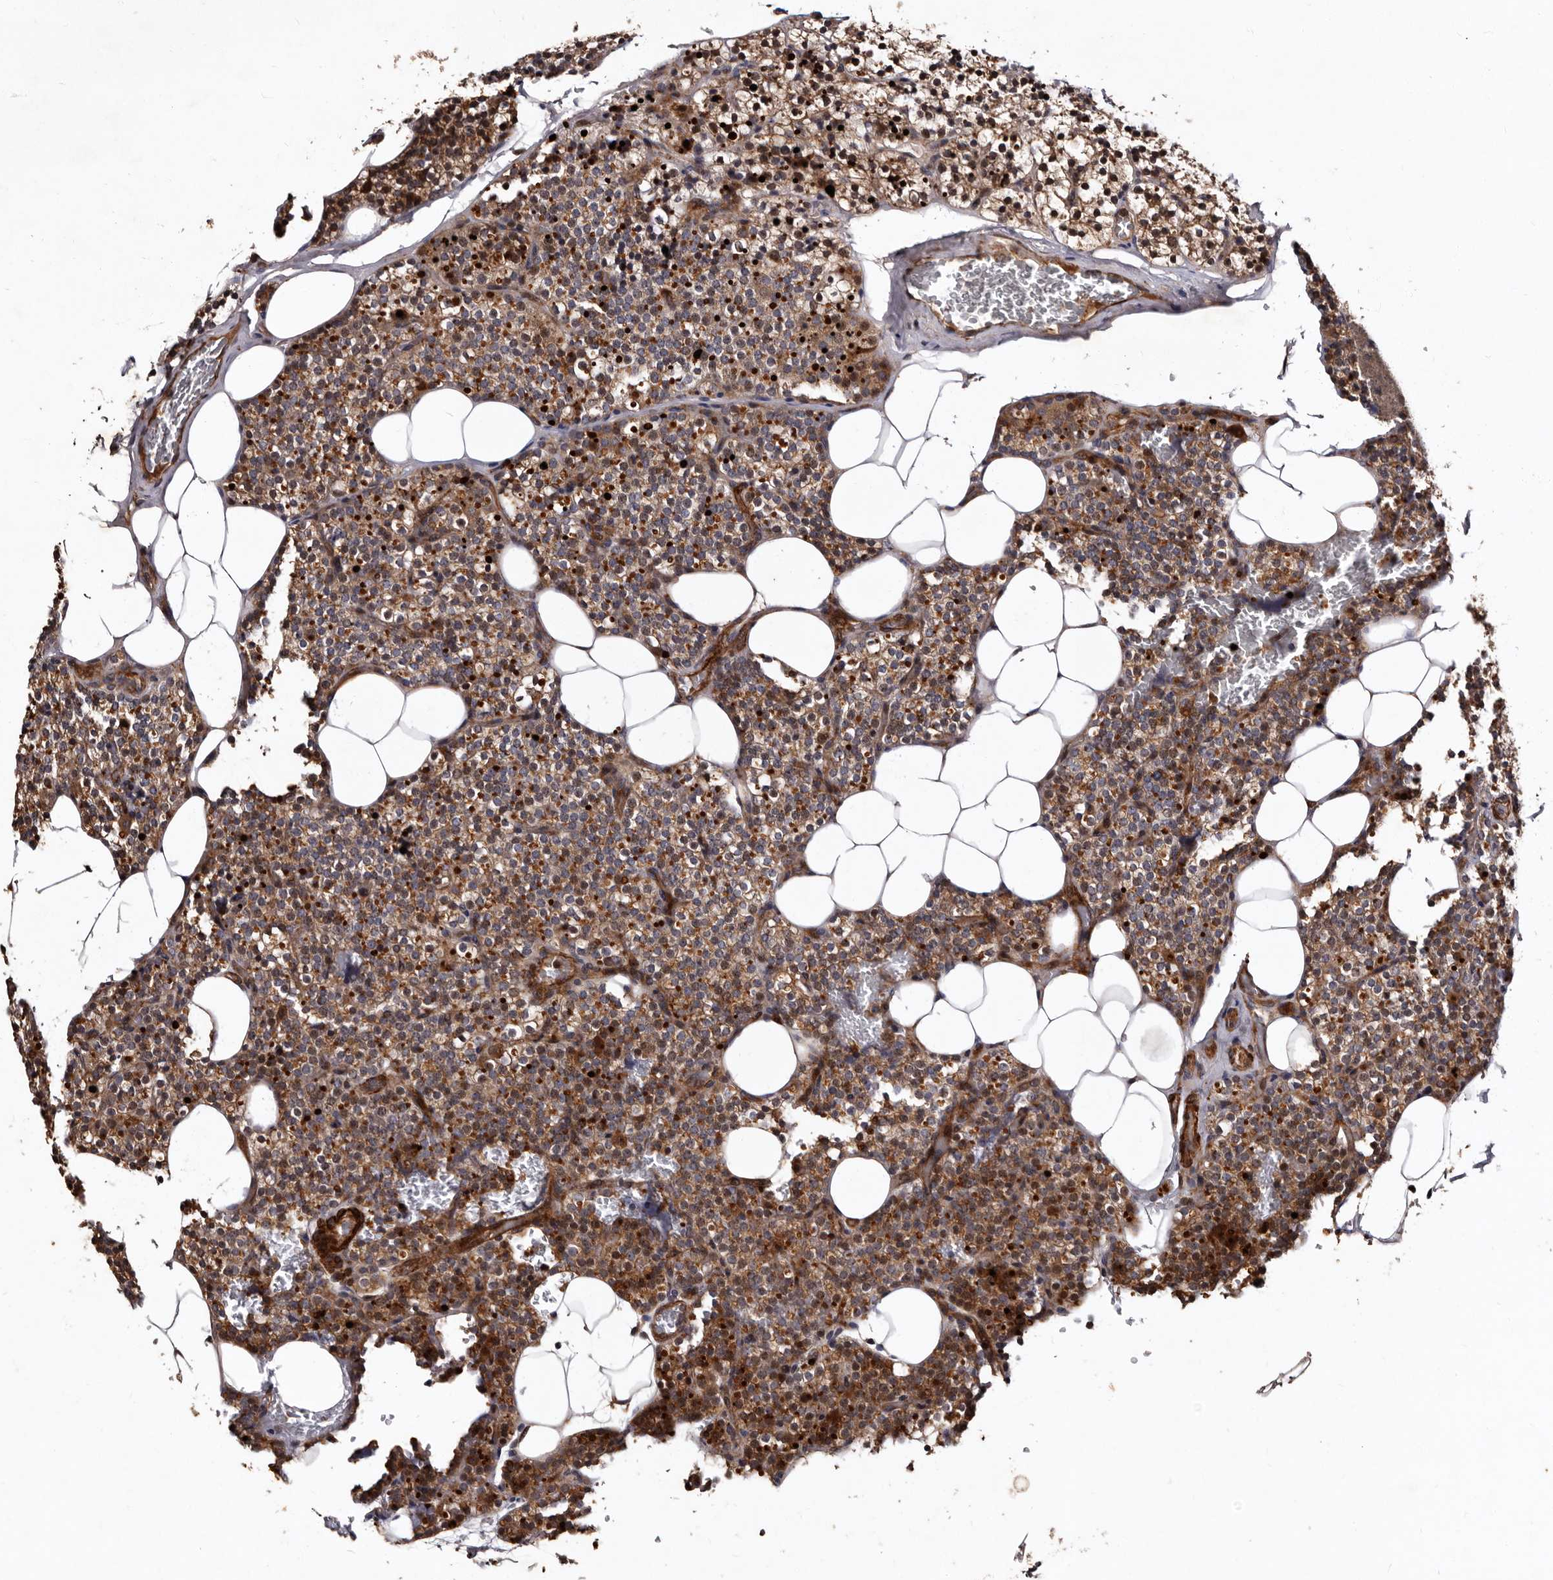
{"staining": {"intensity": "moderate", "quantity": "25%-75%", "location": "cytoplasmic/membranous"}, "tissue": "parathyroid gland", "cell_type": "Glandular cells", "image_type": "normal", "snomed": [{"axis": "morphology", "description": "Normal tissue, NOS"}, {"axis": "morphology", "description": "Inflammation chronic"}, {"axis": "morphology", "description": "Goiter, colloid"}, {"axis": "topography", "description": "Thyroid gland"}, {"axis": "topography", "description": "Parathyroid gland"}], "caption": "DAB immunohistochemical staining of unremarkable human parathyroid gland displays moderate cytoplasmic/membranous protein expression in approximately 25%-75% of glandular cells. (IHC, brightfield microscopy, high magnification).", "gene": "PRKD3", "patient": {"sex": "male", "age": 65}}